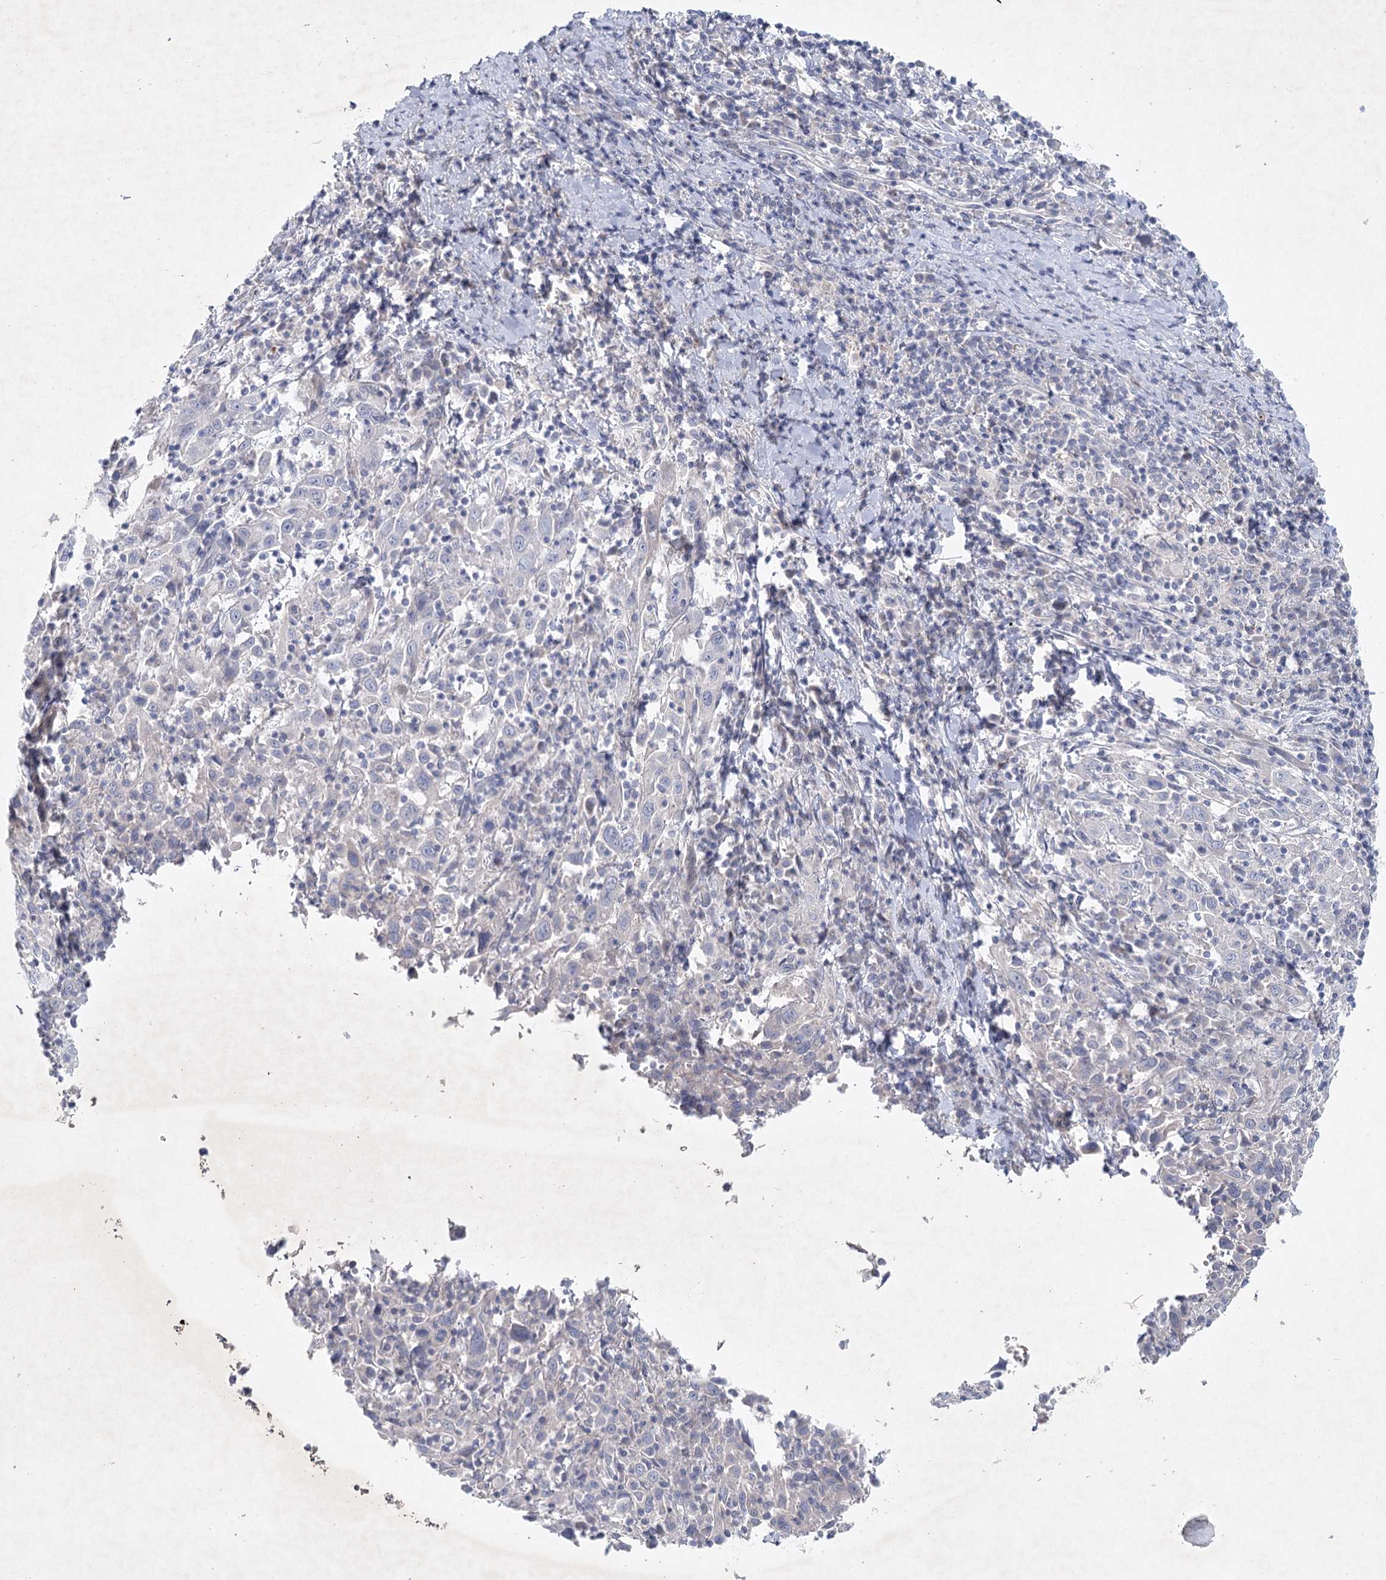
{"staining": {"intensity": "negative", "quantity": "none", "location": "none"}, "tissue": "cervical cancer", "cell_type": "Tumor cells", "image_type": "cancer", "snomed": [{"axis": "morphology", "description": "Squamous cell carcinoma, NOS"}, {"axis": "topography", "description": "Cervix"}], "caption": "This histopathology image is of squamous cell carcinoma (cervical) stained with IHC to label a protein in brown with the nuclei are counter-stained blue. There is no staining in tumor cells.", "gene": "MAP3K13", "patient": {"sex": "female", "age": 46}}